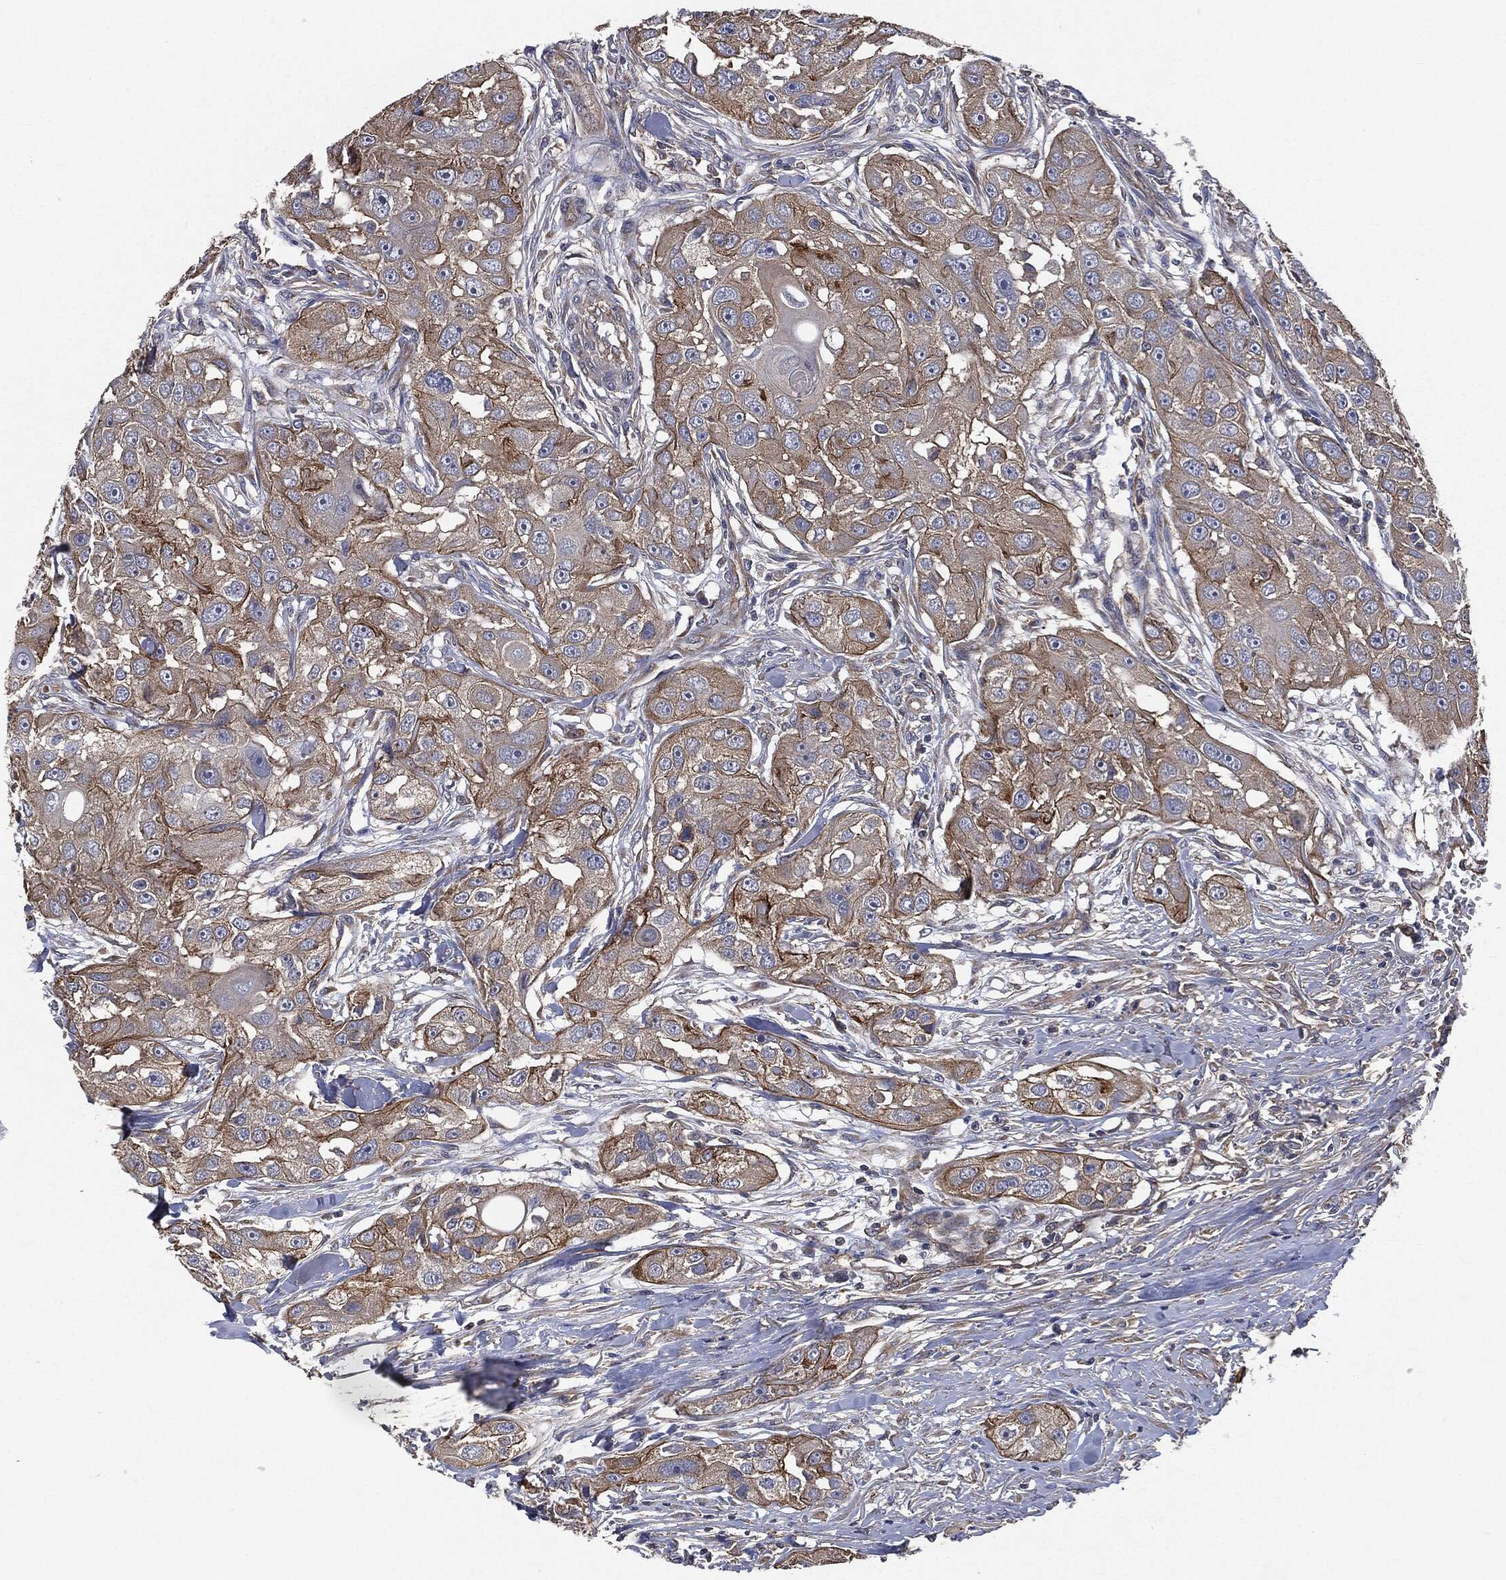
{"staining": {"intensity": "moderate", "quantity": "25%-75%", "location": "cytoplasmic/membranous"}, "tissue": "head and neck cancer", "cell_type": "Tumor cells", "image_type": "cancer", "snomed": [{"axis": "morphology", "description": "Squamous cell carcinoma, NOS"}, {"axis": "topography", "description": "Head-Neck"}], "caption": "This is an image of immunohistochemistry staining of head and neck cancer, which shows moderate positivity in the cytoplasmic/membranous of tumor cells.", "gene": "EPS15L1", "patient": {"sex": "male", "age": 51}}